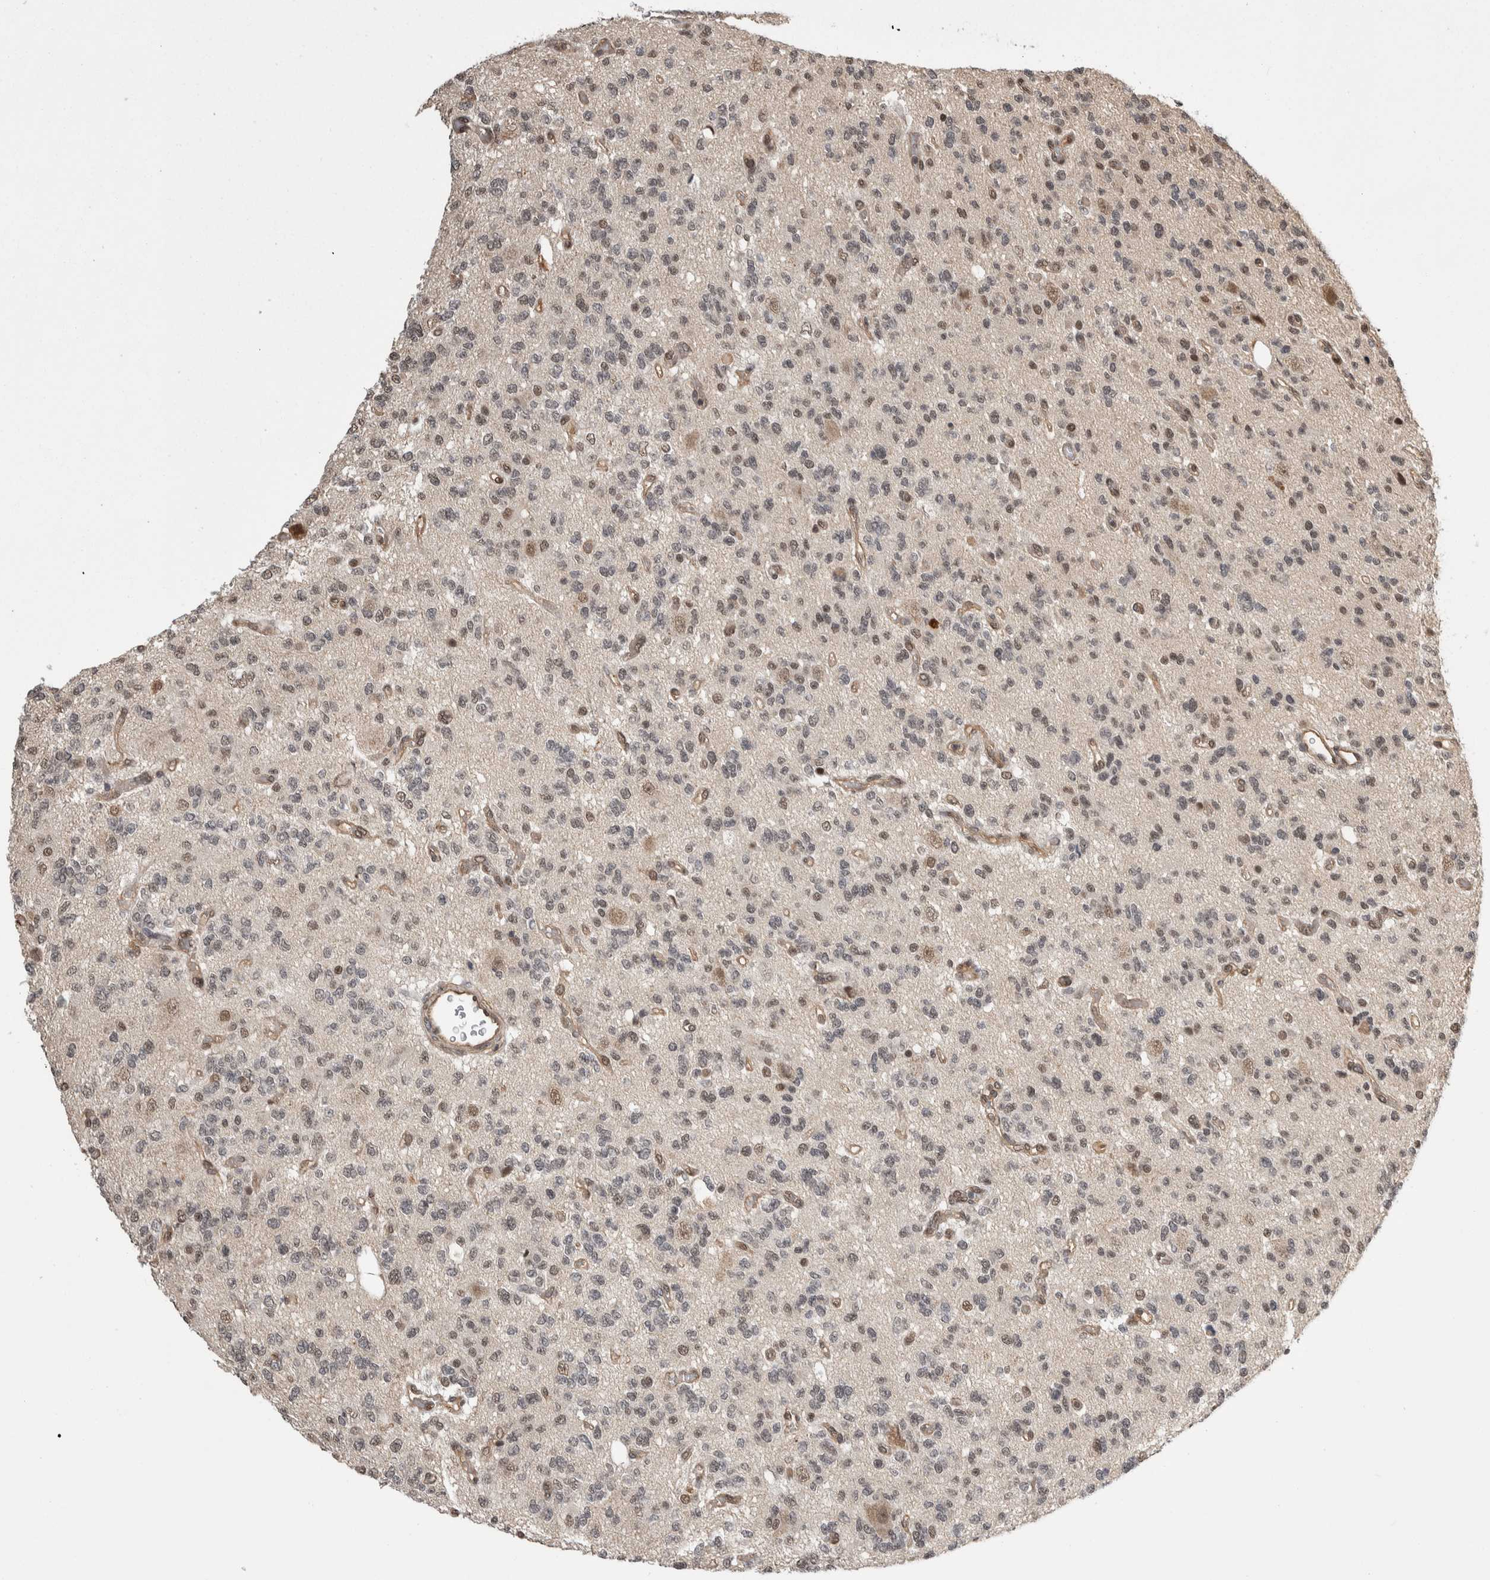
{"staining": {"intensity": "weak", "quantity": "25%-75%", "location": "nuclear"}, "tissue": "glioma", "cell_type": "Tumor cells", "image_type": "cancer", "snomed": [{"axis": "morphology", "description": "Glioma, malignant, Low grade"}, {"axis": "topography", "description": "Brain"}], "caption": "A brown stain labels weak nuclear positivity of a protein in human glioma tumor cells.", "gene": "ZNF592", "patient": {"sex": "male", "age": 38}}